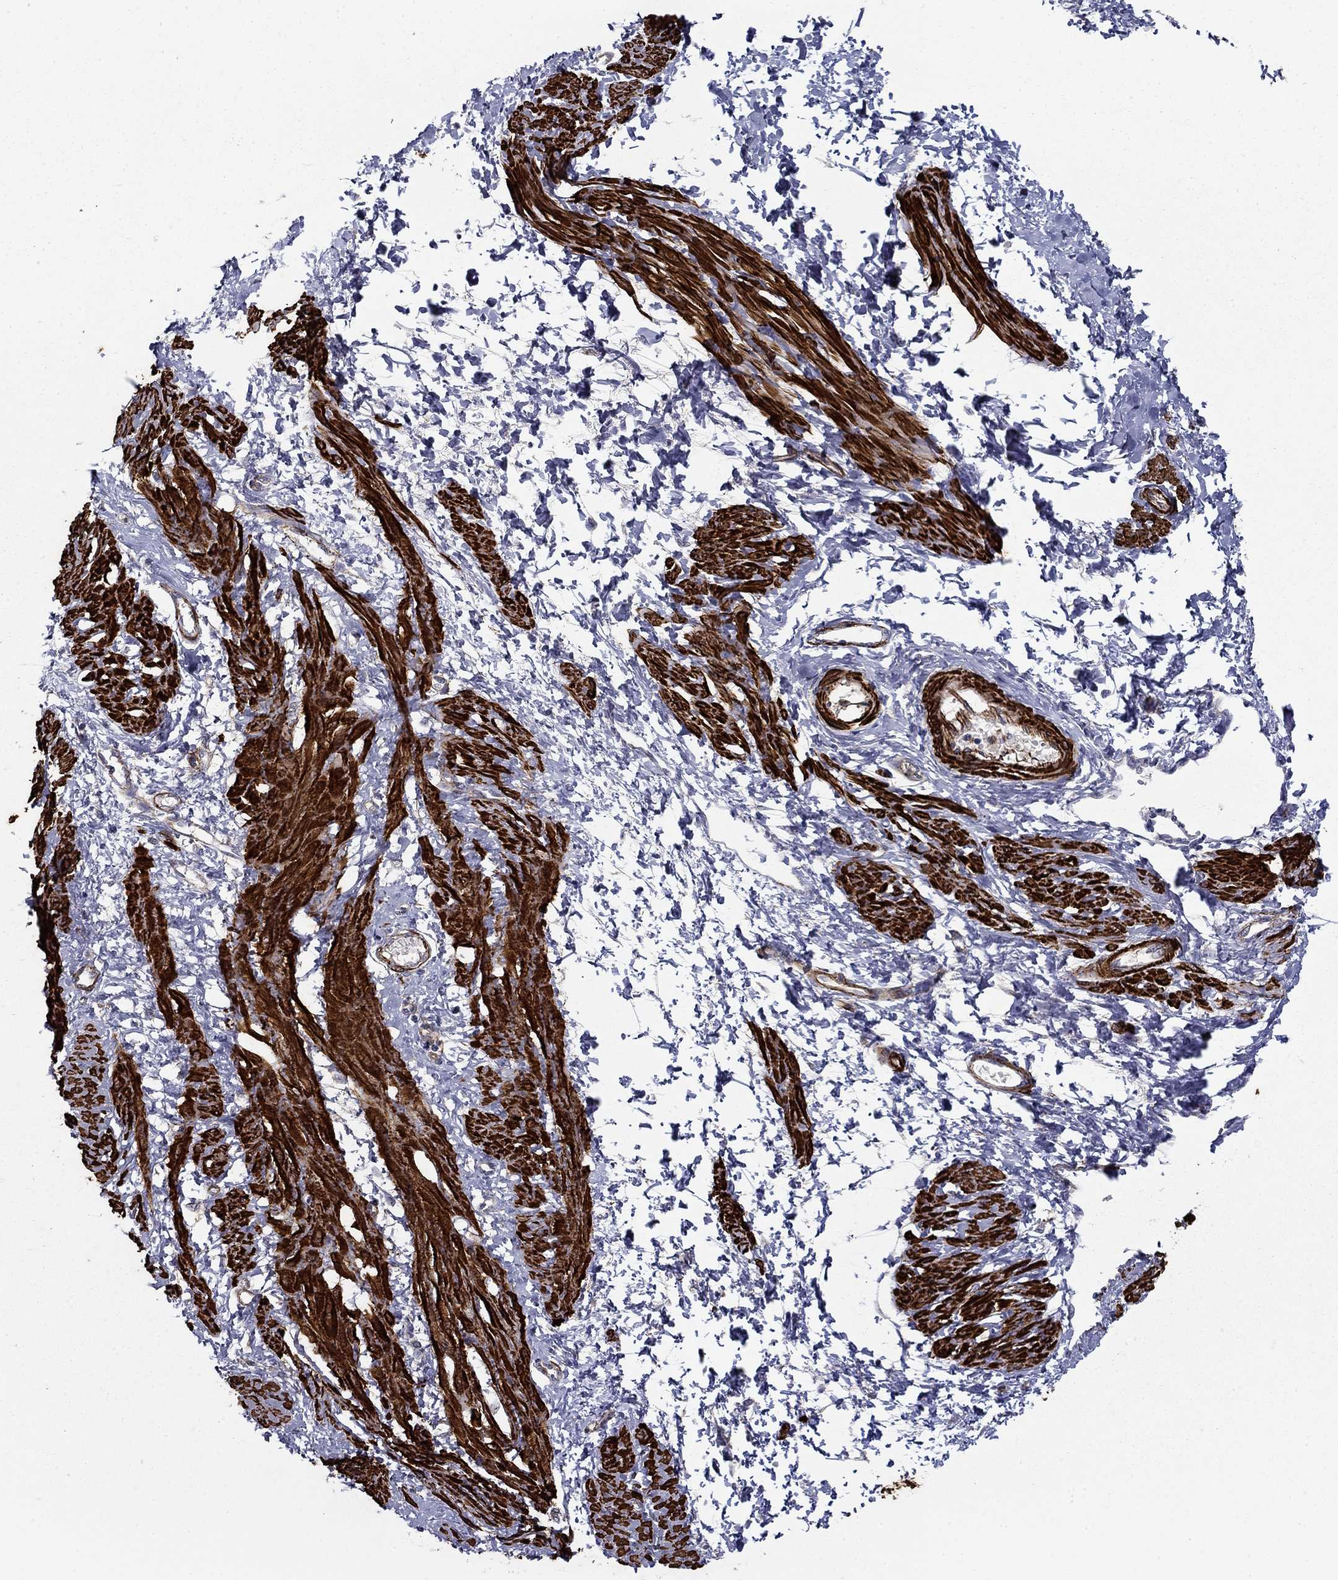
{"staining": {"intensity": "strong", "quantity": ">75%", "location": "cytoplasmic/membranous"}, "tissue": "smooth muscle", "cell_type": "Smooth muscle cells", "image_type": "normal", "snomed": [{"axis": "morphology", "description": "Normal tissue, NOS"}, {"axis": "topography", "description": "Smooth muscle"}, {"axis": "topography", "description": "Uterus"}], "caption": "A brown stain labels strong cytoplasmic/membranous expression of a protein in smooth muscle cells of unremarkable human smooth muscle.", "gene": "KRBA1", "patient": {"sex": "female", "age": 39}}